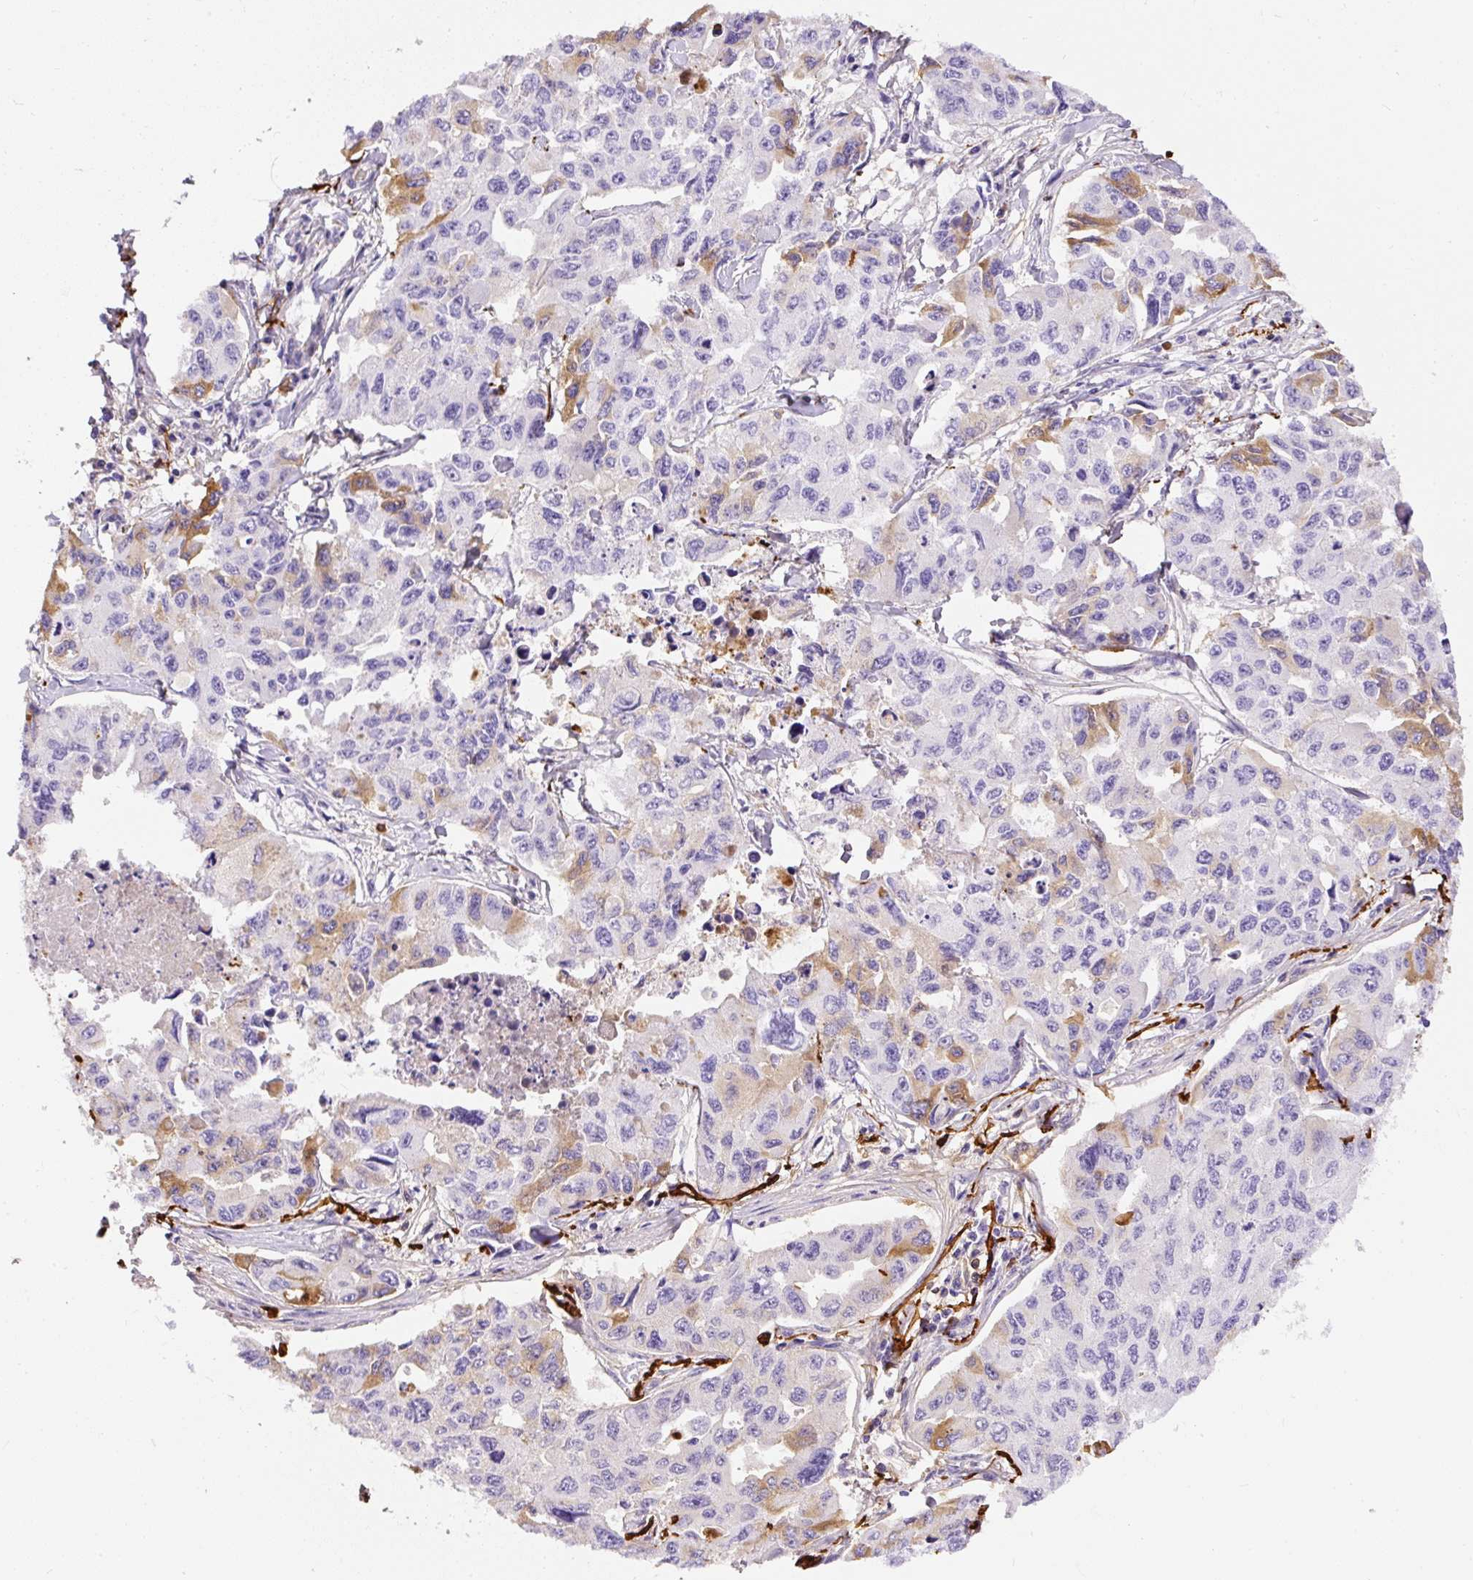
{"staining": {"intensity": "moderate", "quantity": "<25%", "location": "cytoplasmic/membranous"}, "tissue": "lung cancer", "cell_type": "Tumor cells", "image_type": "cancer", "snomed": [{"axis": "morphology", "description": "Adenocarcinoma, NOS"}, {"axis": "topography", "description": "Lung"}], "caption": "IHC of human lung adenocarcinoma displays low levels of moderate cytoplasmic/membranous expression in about <25% of tumor cells.", "gene": "APCS", "patient": {"sex": "male", "age": 64}}